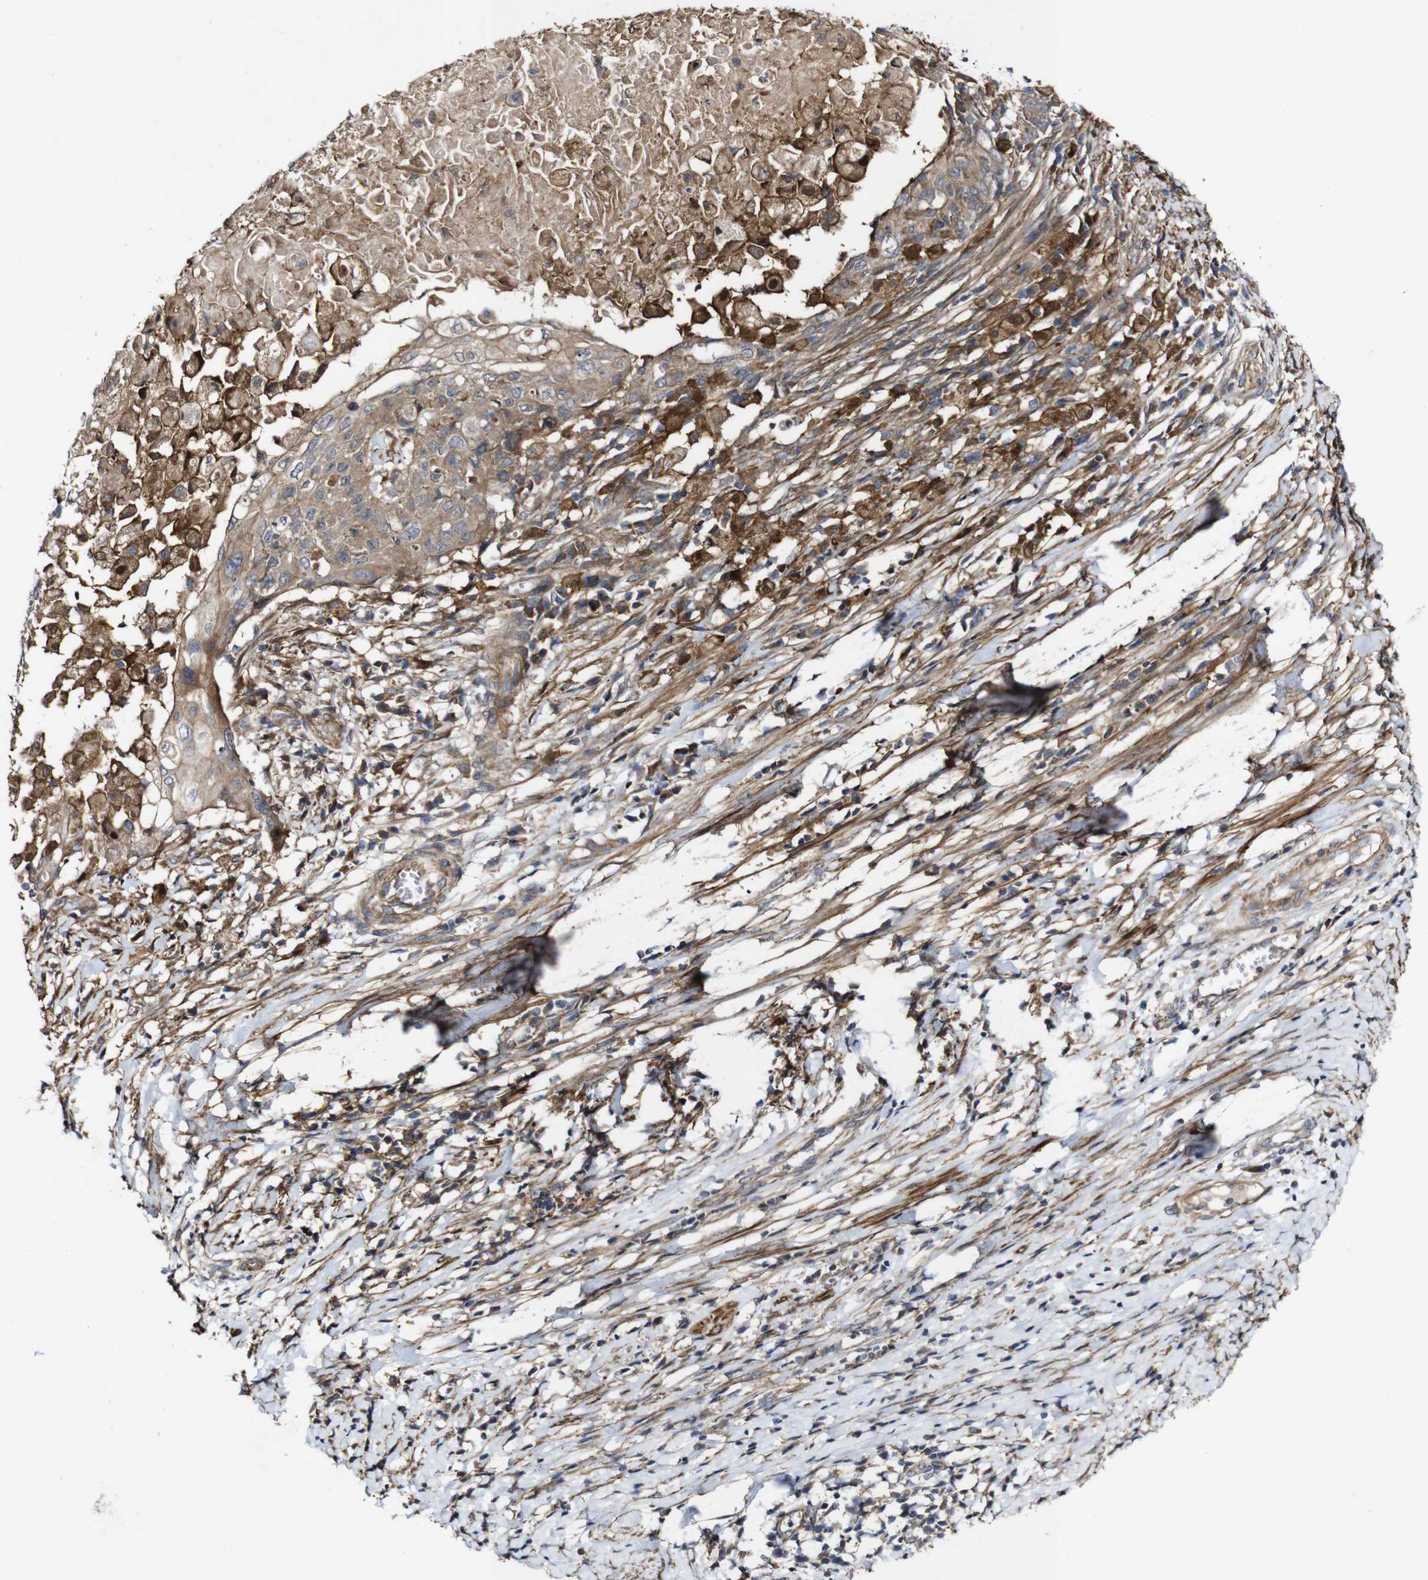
{"staining": {"intensity": "moderate", "quantity": ">75%", "location": "cytoplasmic/membranous"}, "tissue": "cervical cancer", "cell_type": "Tumor cells", "image_type": "cancer", "snomed": [{"axis": "morphology", "description": "Squamous cell carcinoma, NOS"}, {"axis": "topography", "description": "Cervix"}], "caption": "Protein staining shows moderate cytoplasmic/membranous expression in about >75% of tumor cells in cervical squamous cell carcinoma.", "gene": "GSDME", "patient": {"sex": "female", "age": 39}}